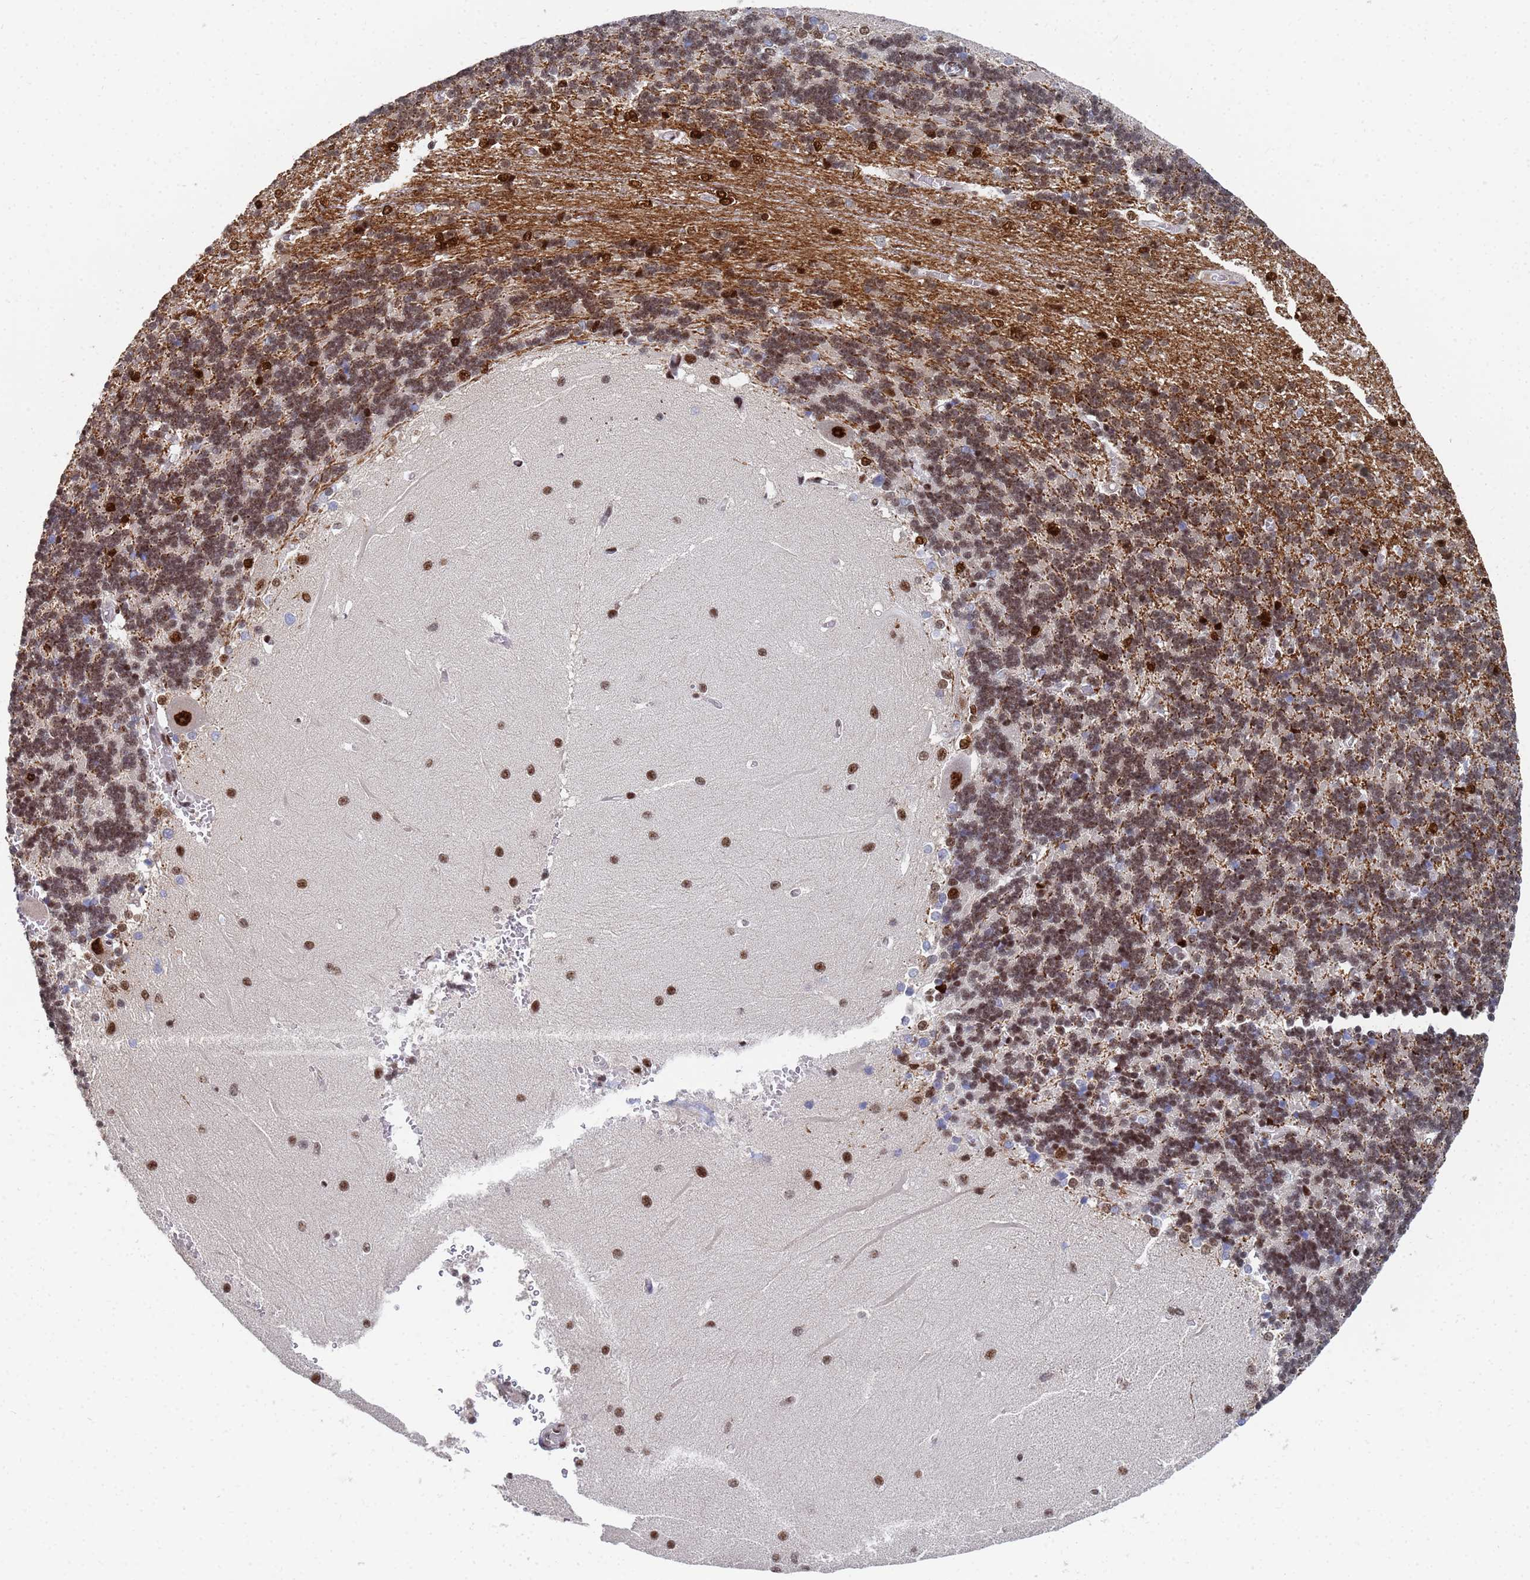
{"staining": {"intensity": "strong", "quantity": "25%-75%", "location": "nuclear"}, "tissue": "cerebellum", "cell_type": "Cells in granular layer", "image_type": "normal", "snomed": [{"axis": "morphology", "description": "Normal tissue, NOS"}, {"axis": "topography", "description": "Cerebellum"}], "caption": "This image displays unremarkable cerebellum stained with IHC to label a protein in brown. The nuclear of cells in granular layer show strong positivity for the protein. Nuclei are counter-stained blue.", "gene": "AP5Z1", "patient": {"sex": "male", "age": 37}}